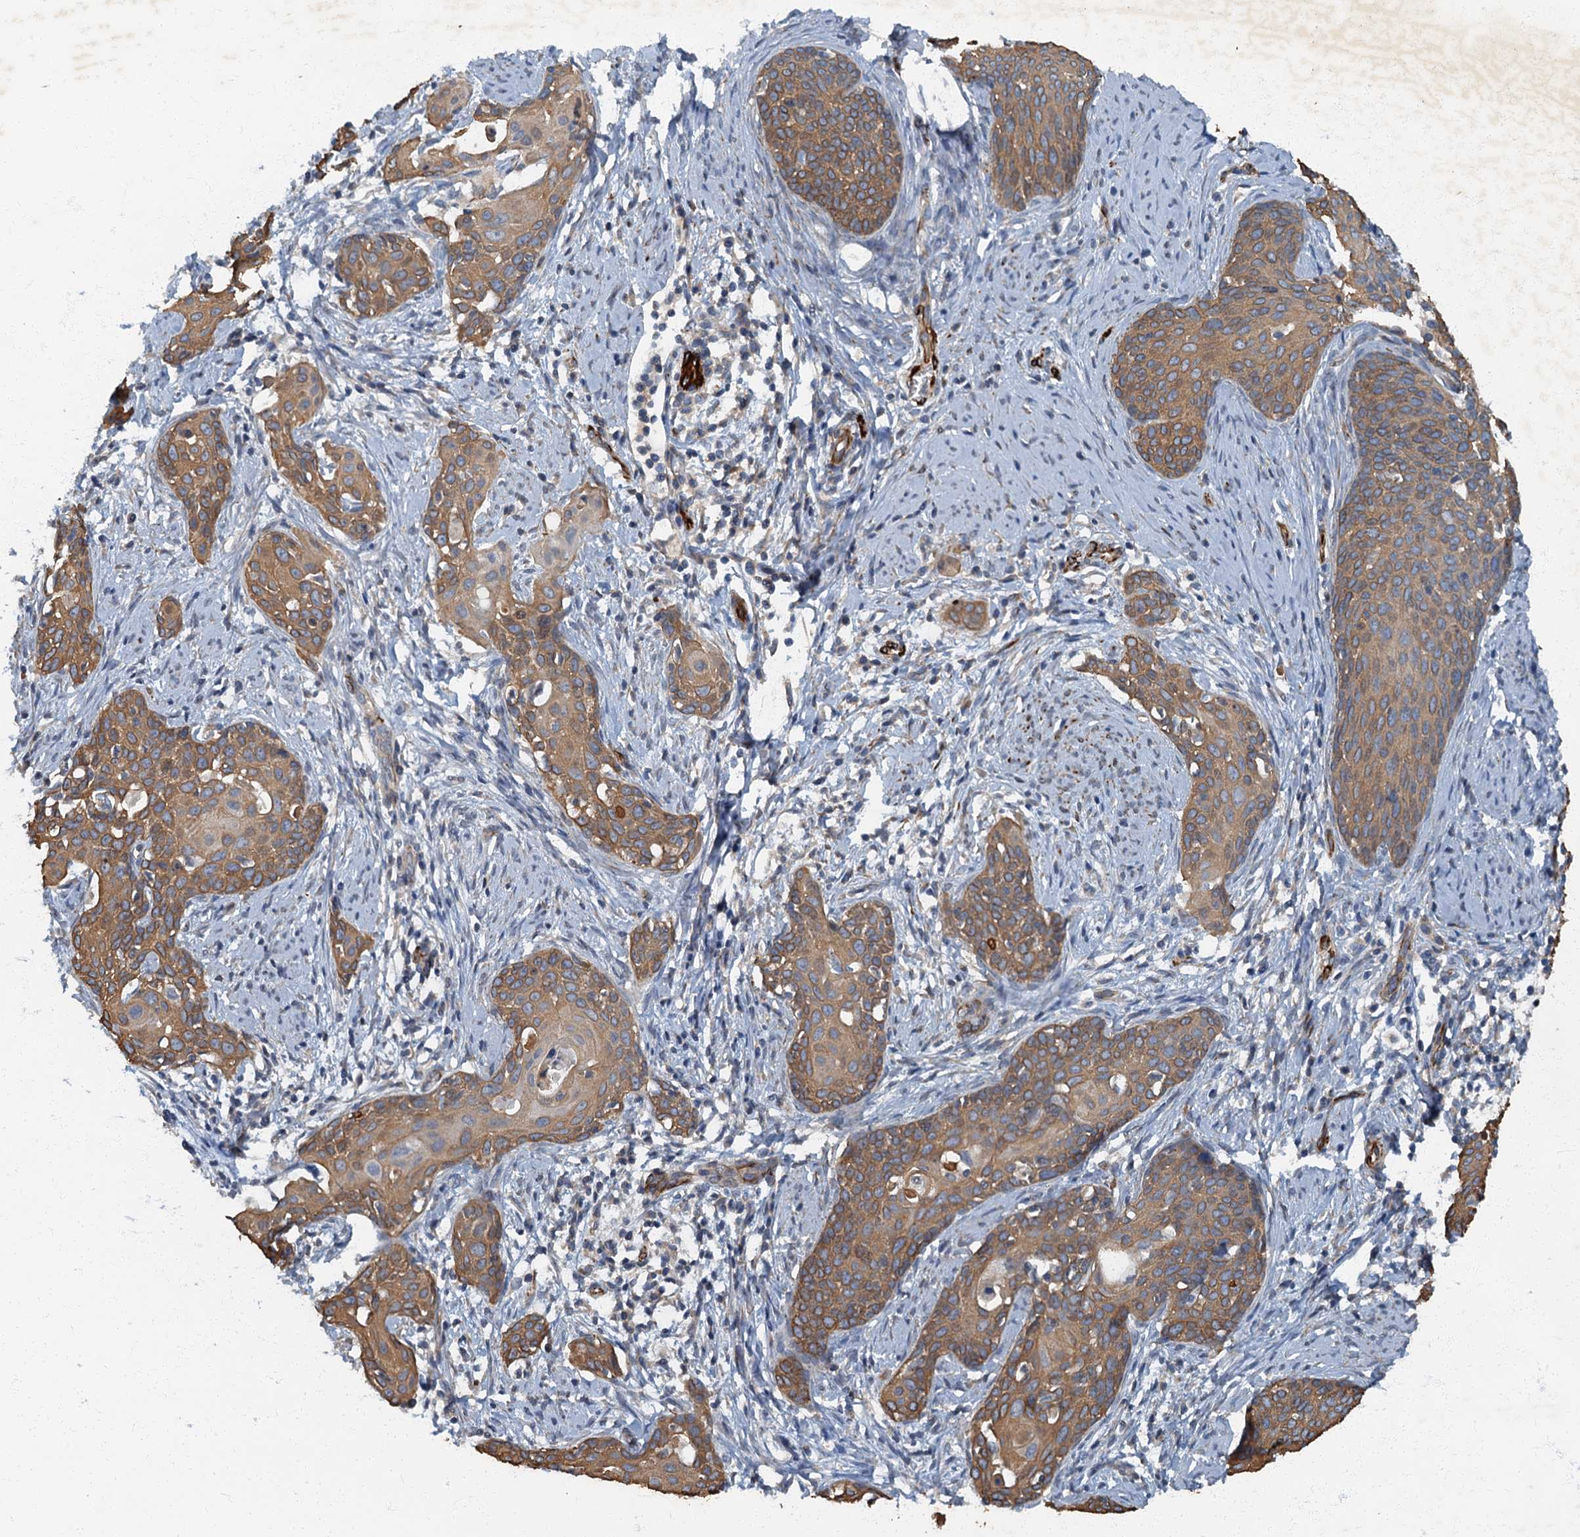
{"staining": {"intensity": "moderate", "quantity": ">75%", "location": "cytoplasmic/membranous"}, "tissue": "cervical cancer", "cell_type": "Tumor cells", "image_type": "cancer", "snomed": [{"axis": "morphology", "description": "Squamous cell carcinoma, NOS"}, {"axis": "topography", "description": "Cervix"}], "caption": "Human cervical squamous cell carcinoma stained with a brown dye exhibits moderate cytoplasmic/membranous positive expression in approximately >75% of tumor cells.", "gene": "ARL11", "patient": {"sex": "female", "age": 52}}